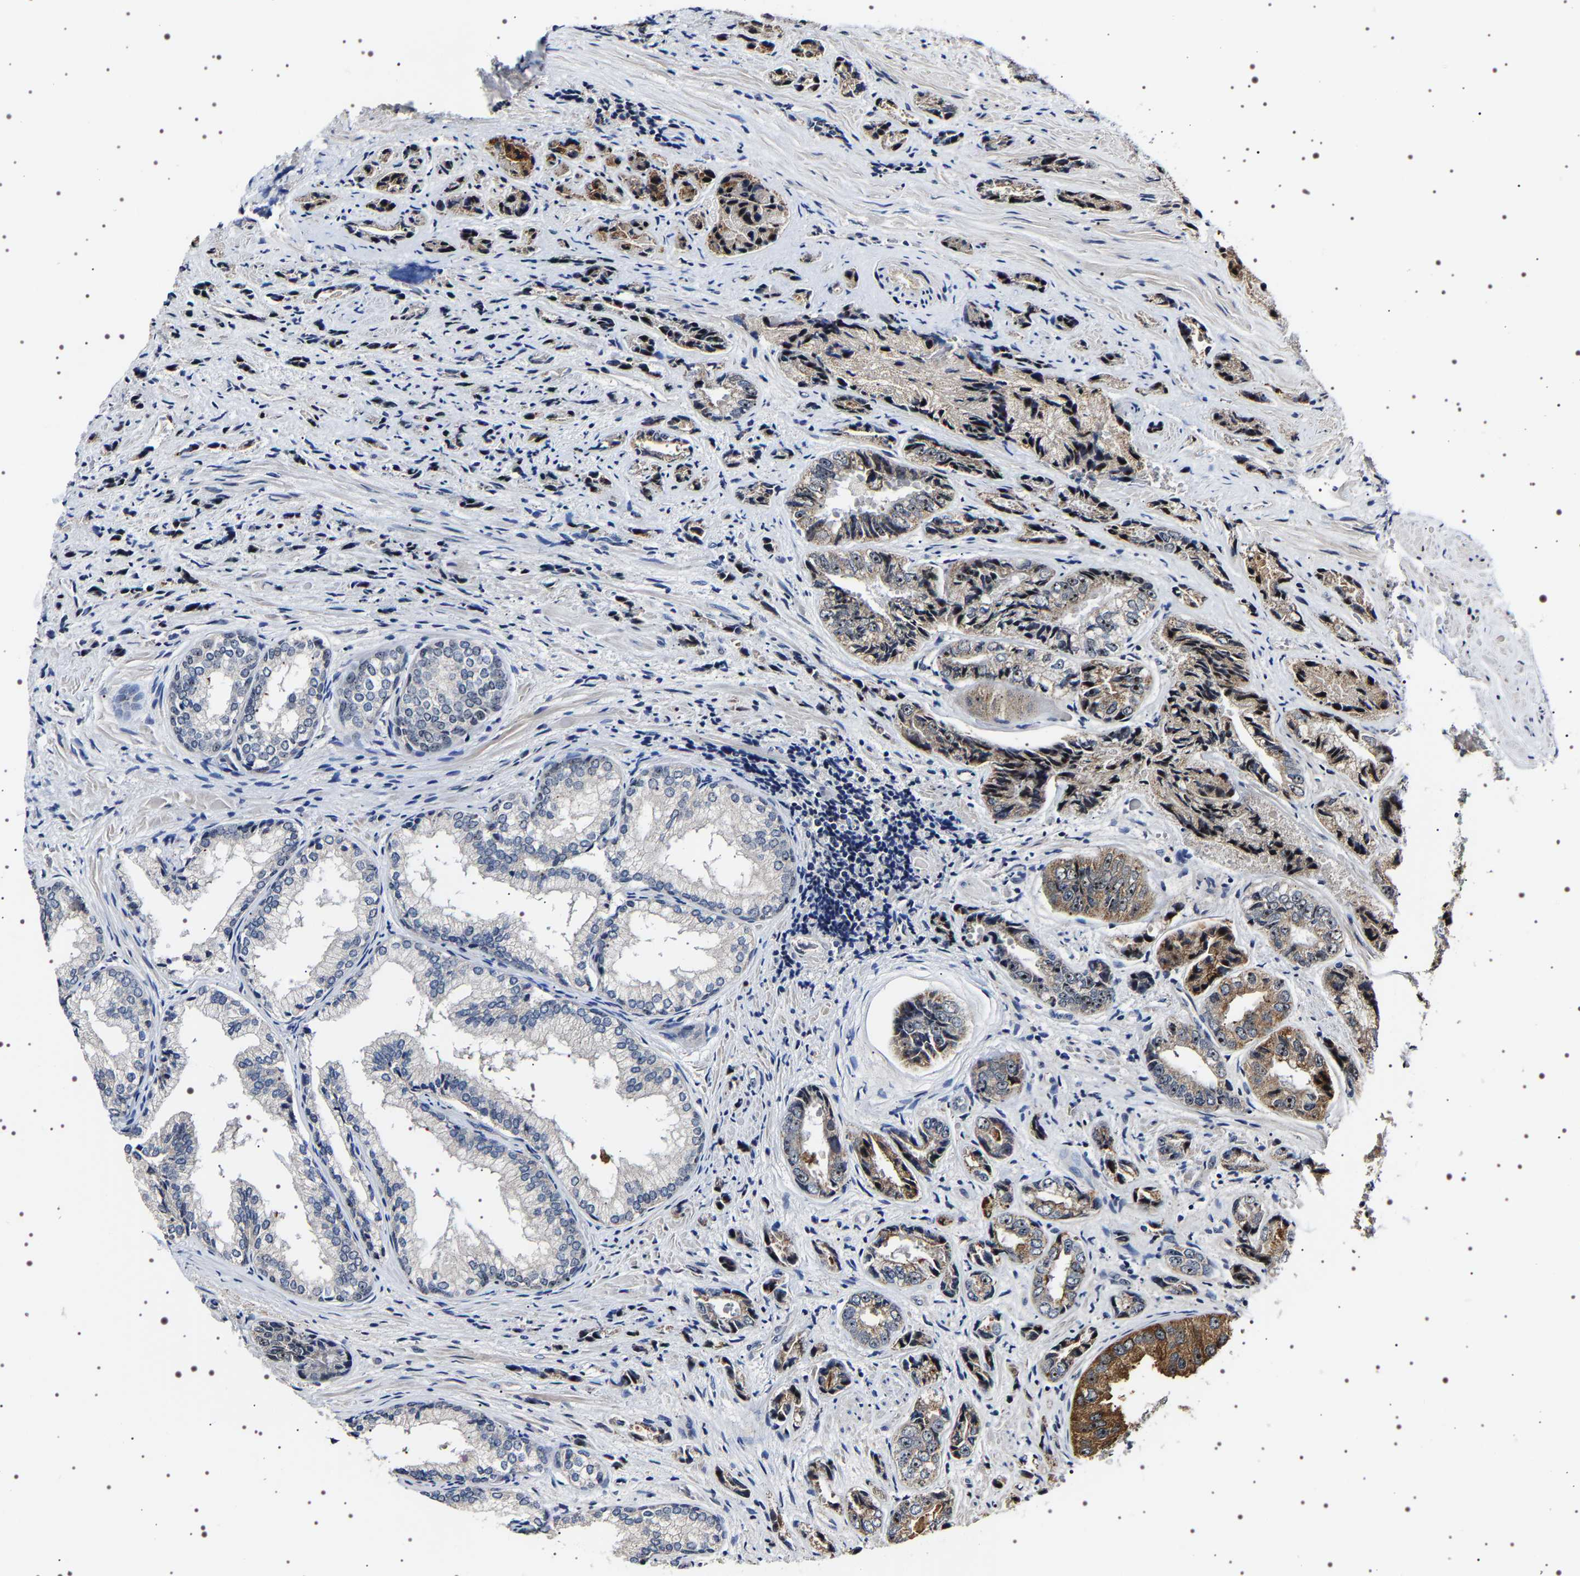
{"staining": {"intensity": "moderate", "quantity": "<25%", "location": "cytoplasmic/membranous,nuclear"}, "tissue": "prostate cancer", "cell_type": "Tumor cells", "image_type": "cancer", "snomed": [{"axis": "morphology", "description": "Adenocarcinoma, High grade"}, {"axis": "topography", "description": "Prostate"}], "caption": "The photomicrograph displays staining of prostate cancer (high-grade adenocarcinoma), revealing moderate cytoplasmic/membranous and nuclear protein expression (brown color) within tumor cells.", "gene": "GNL3", "patient": {"sex": "male", "age": 61}}